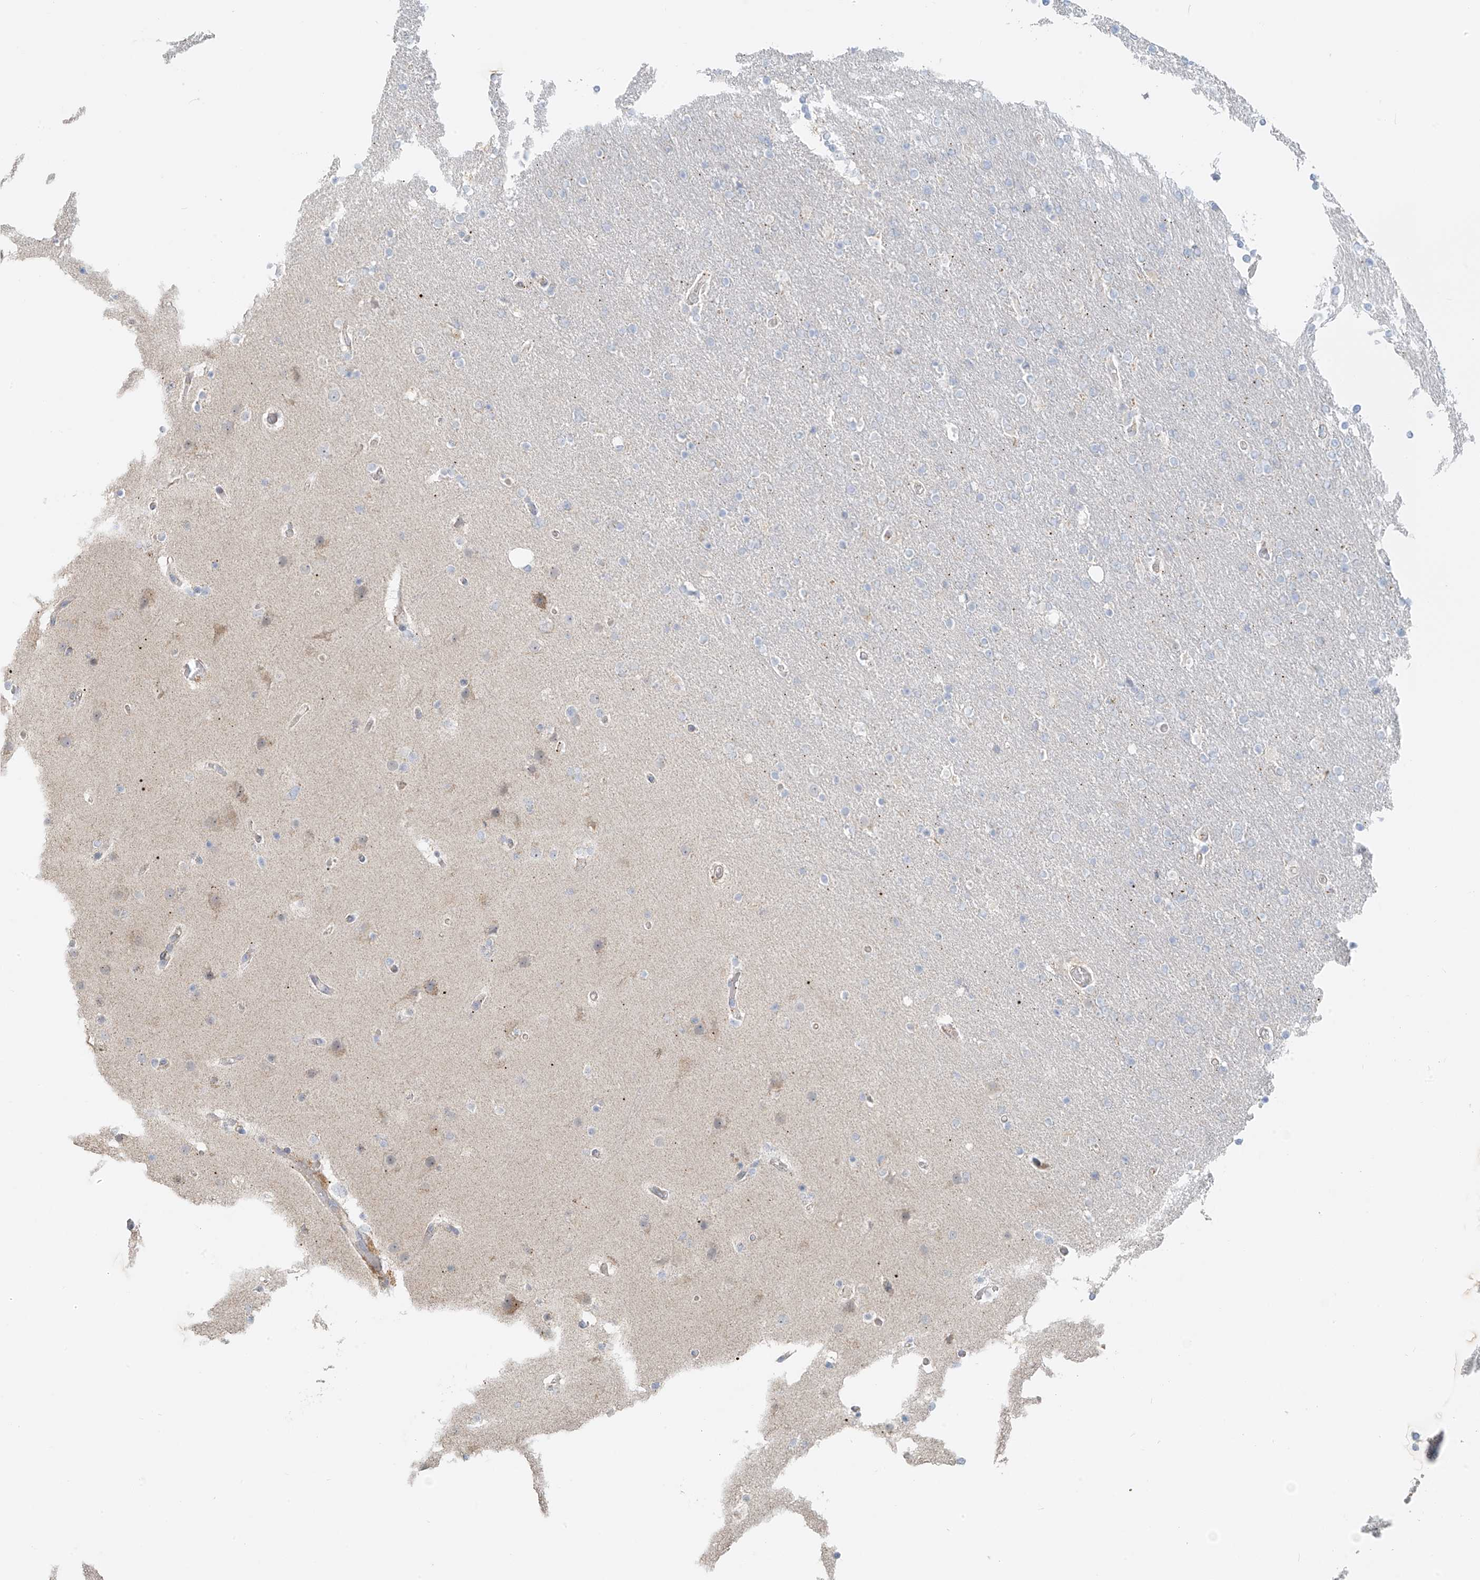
{"staining": {"intensity": "negative", "quantity": "none", "location": "none"}, "tissue": "glioma", "cell_type": "Tumor cells", "image_type": "cancer", "snomed": [{"axis": "morphology", "description": "Glioma, malignant, High grade"}, {"axis": "topography", "description": "Cerebral cortex"}], "caption": "This photomicrograph is of glioma stained with immunohistochemistry (IHC) to label a protein in brown with the nuclei are counter-stained blue. There is no staining in tumor cells.", "gene": "UST", "patient": {"sex": "female", "age": 36}}